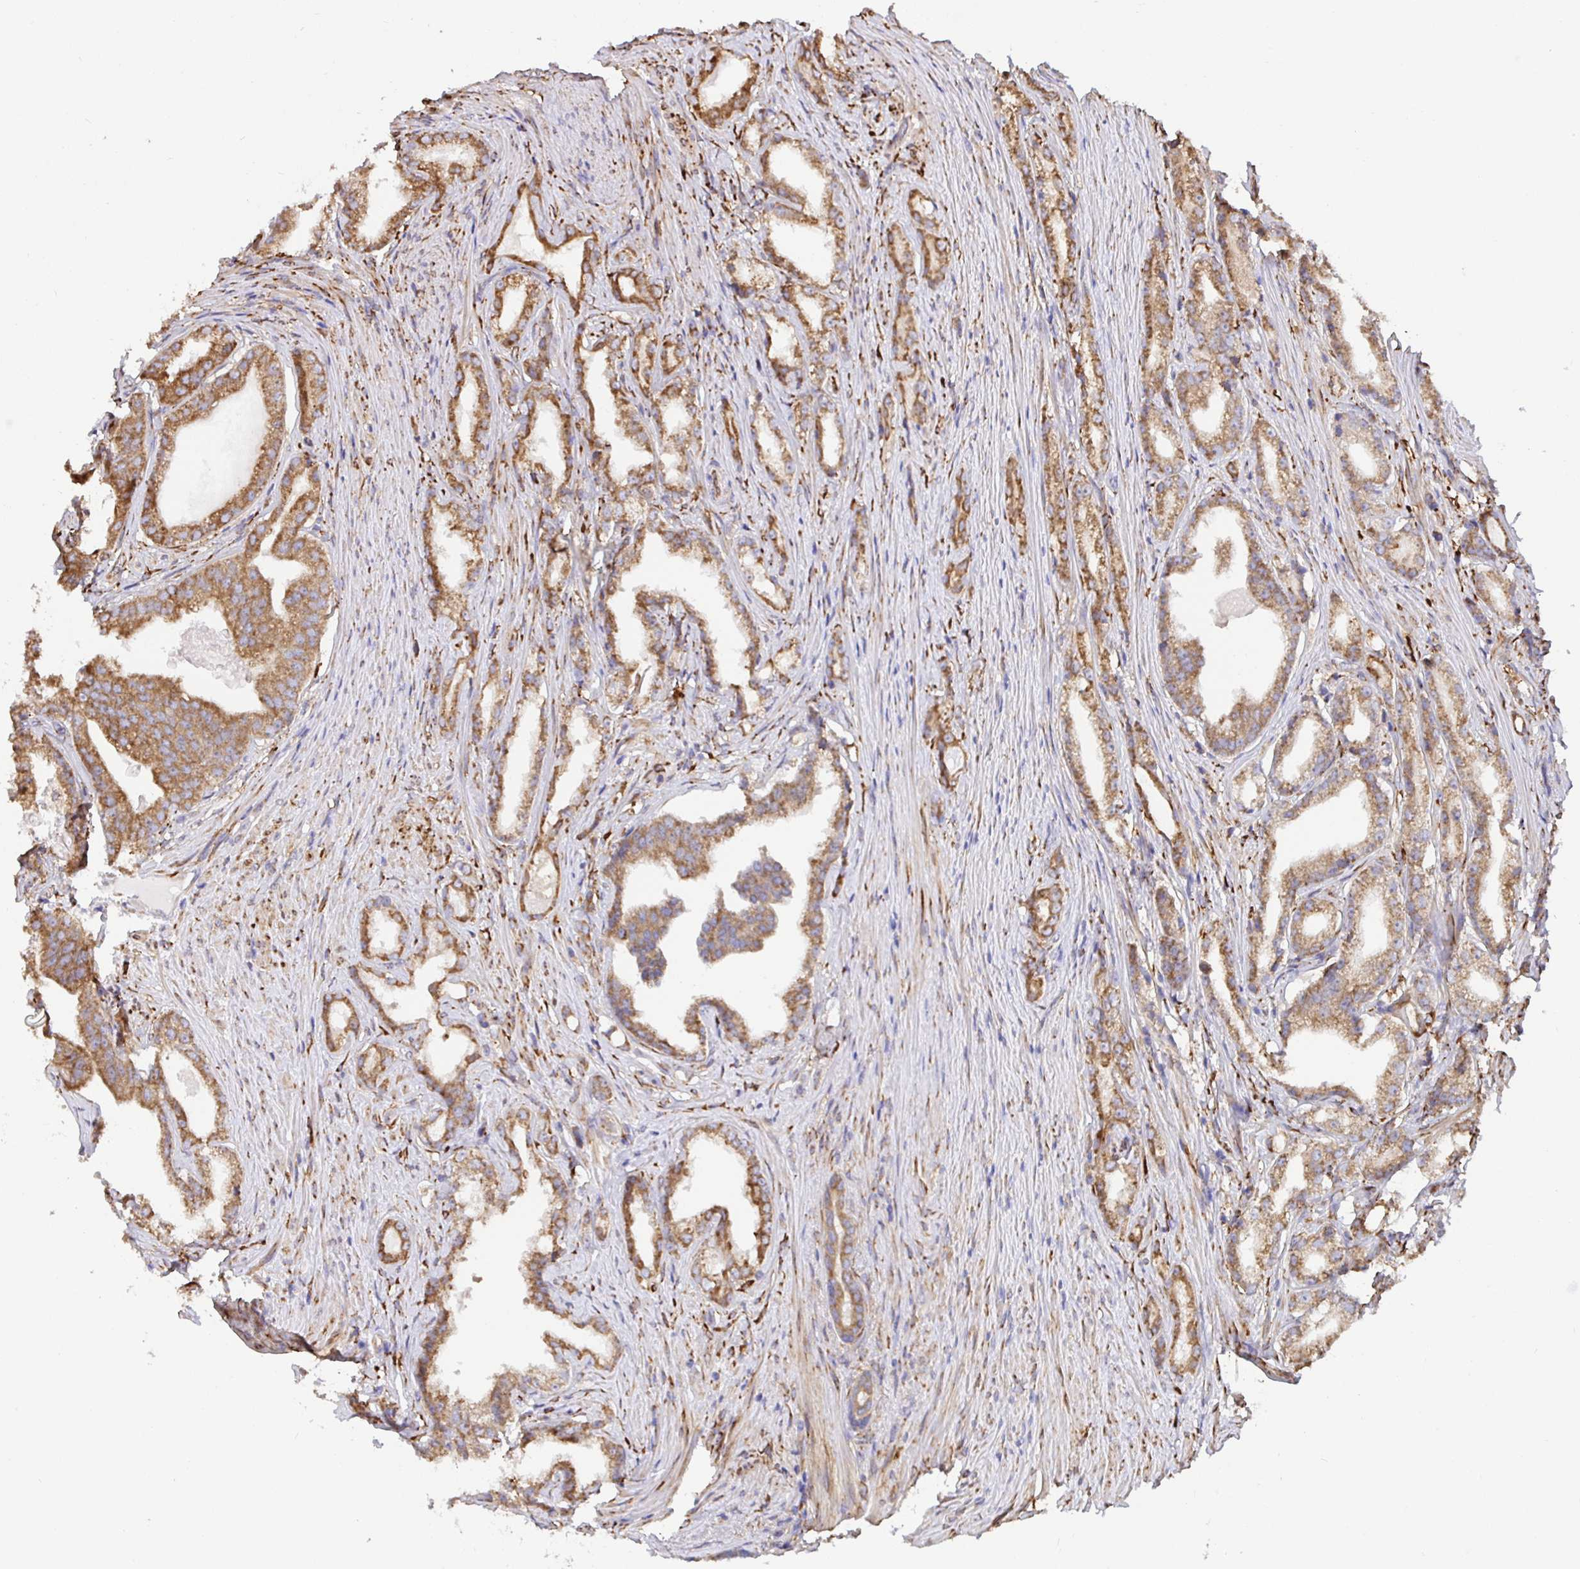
{"staining": {"intensity": "moderate", "quantity": ">75%", "location": "cytoplasmic/membranous"}, "tissue": "prostate cancer", "cell_type": "Tumor cells", "image_type": "cancer", "snomed": [{"axis": "morphology", "description": "Adenocarcinoma, Low grade"}, {"axis": "topography", "description": "Prostate"}], "caption": "Immunohistochemistry (IHC) of human prostate cancer reveals medium levels of moderate cytoplasmic/membranous staining in about >75% of tumor cells. (DAB (3,3'-diaminobenzidine) = brown stain, brightfield microscopy at high magnification).", "gene": "MAOA", "patient": {"sex": "male", "age": 65}}